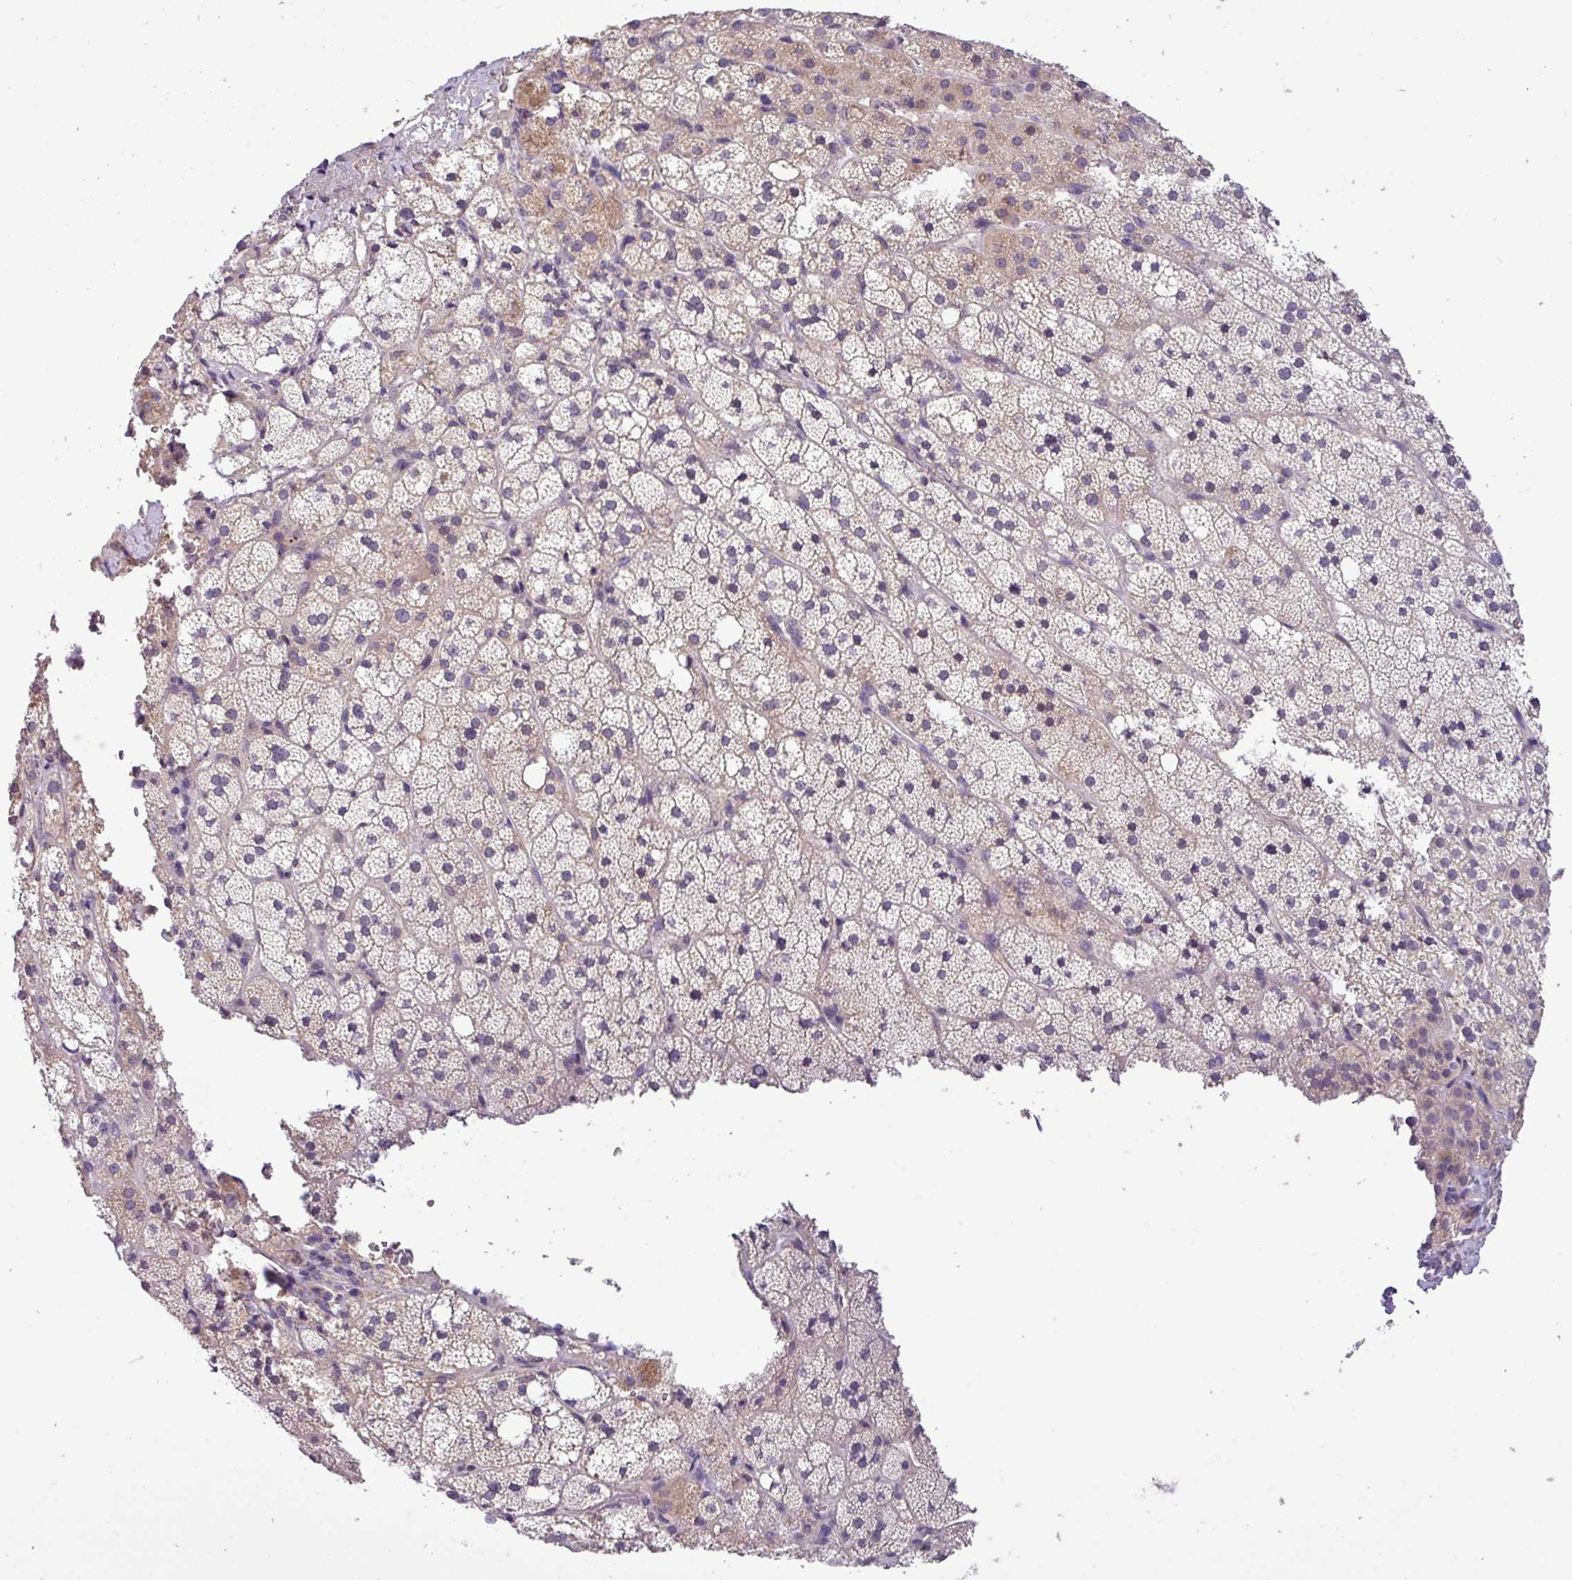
{"staining": {"intensity": "moderate", "quantity": "25%-75%", "location": "cytoplasmic/membranous"}, "tissue": "adrenal gland", "cell_type": "Glandular cells", "image_type": "normal", "snomed": [{"axis": "morphology", "description": "Normal tissue, NOS"}, {"axis": "topography", "description": "Adrenal gland"}], "caption": "Immunohistochemistry (IHC) (DAB (3,3'-diaminobenzidine)) staining of normal human adrenal gland shows moderate cytoplasmic/membranous protein positivity in about 25%-75% of glandular cells.", "gene": "TMEM62", "patient": {"sex": "male", "age": 53}}